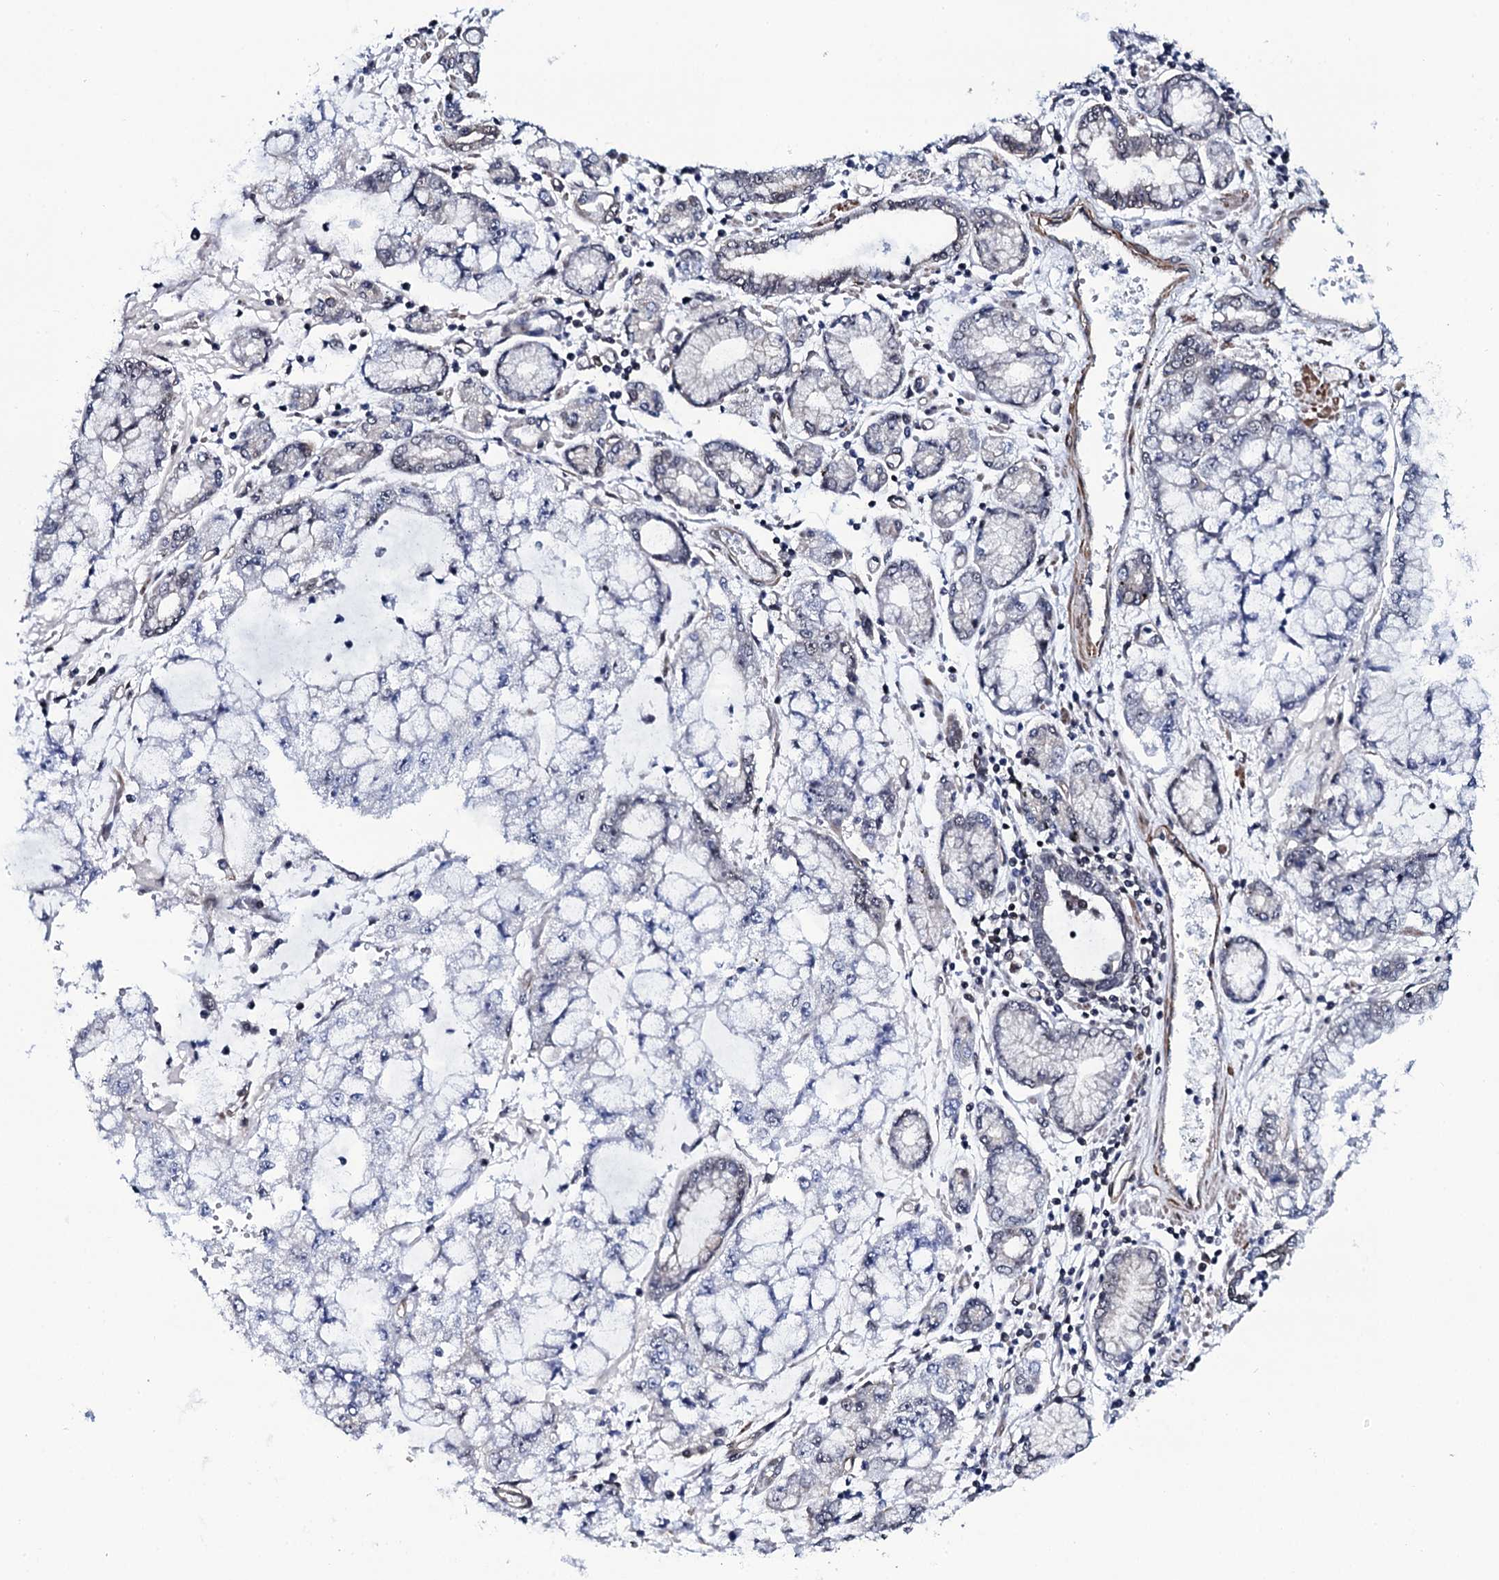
{"staining": {"intensity": "negative", "quantity": "none", "location": "none"}, "tissue": "stomach cancer", "cell_type": "Tumor cells", "image_type": "cancer", "snomed": [{"axis": "morphology", "description": "Adenocarcinoma, NOS"}, {"axis": "topography", "description": "Stomach"}], "caption": "Protein analysis of stomach cancer (adenocarcinoma) exhibits no significant staining in tumor cells. (IHC, brightfield microscopy, high magnification).", "gene": "CWC15", "patient": {"sex": "male", "age": 76}}